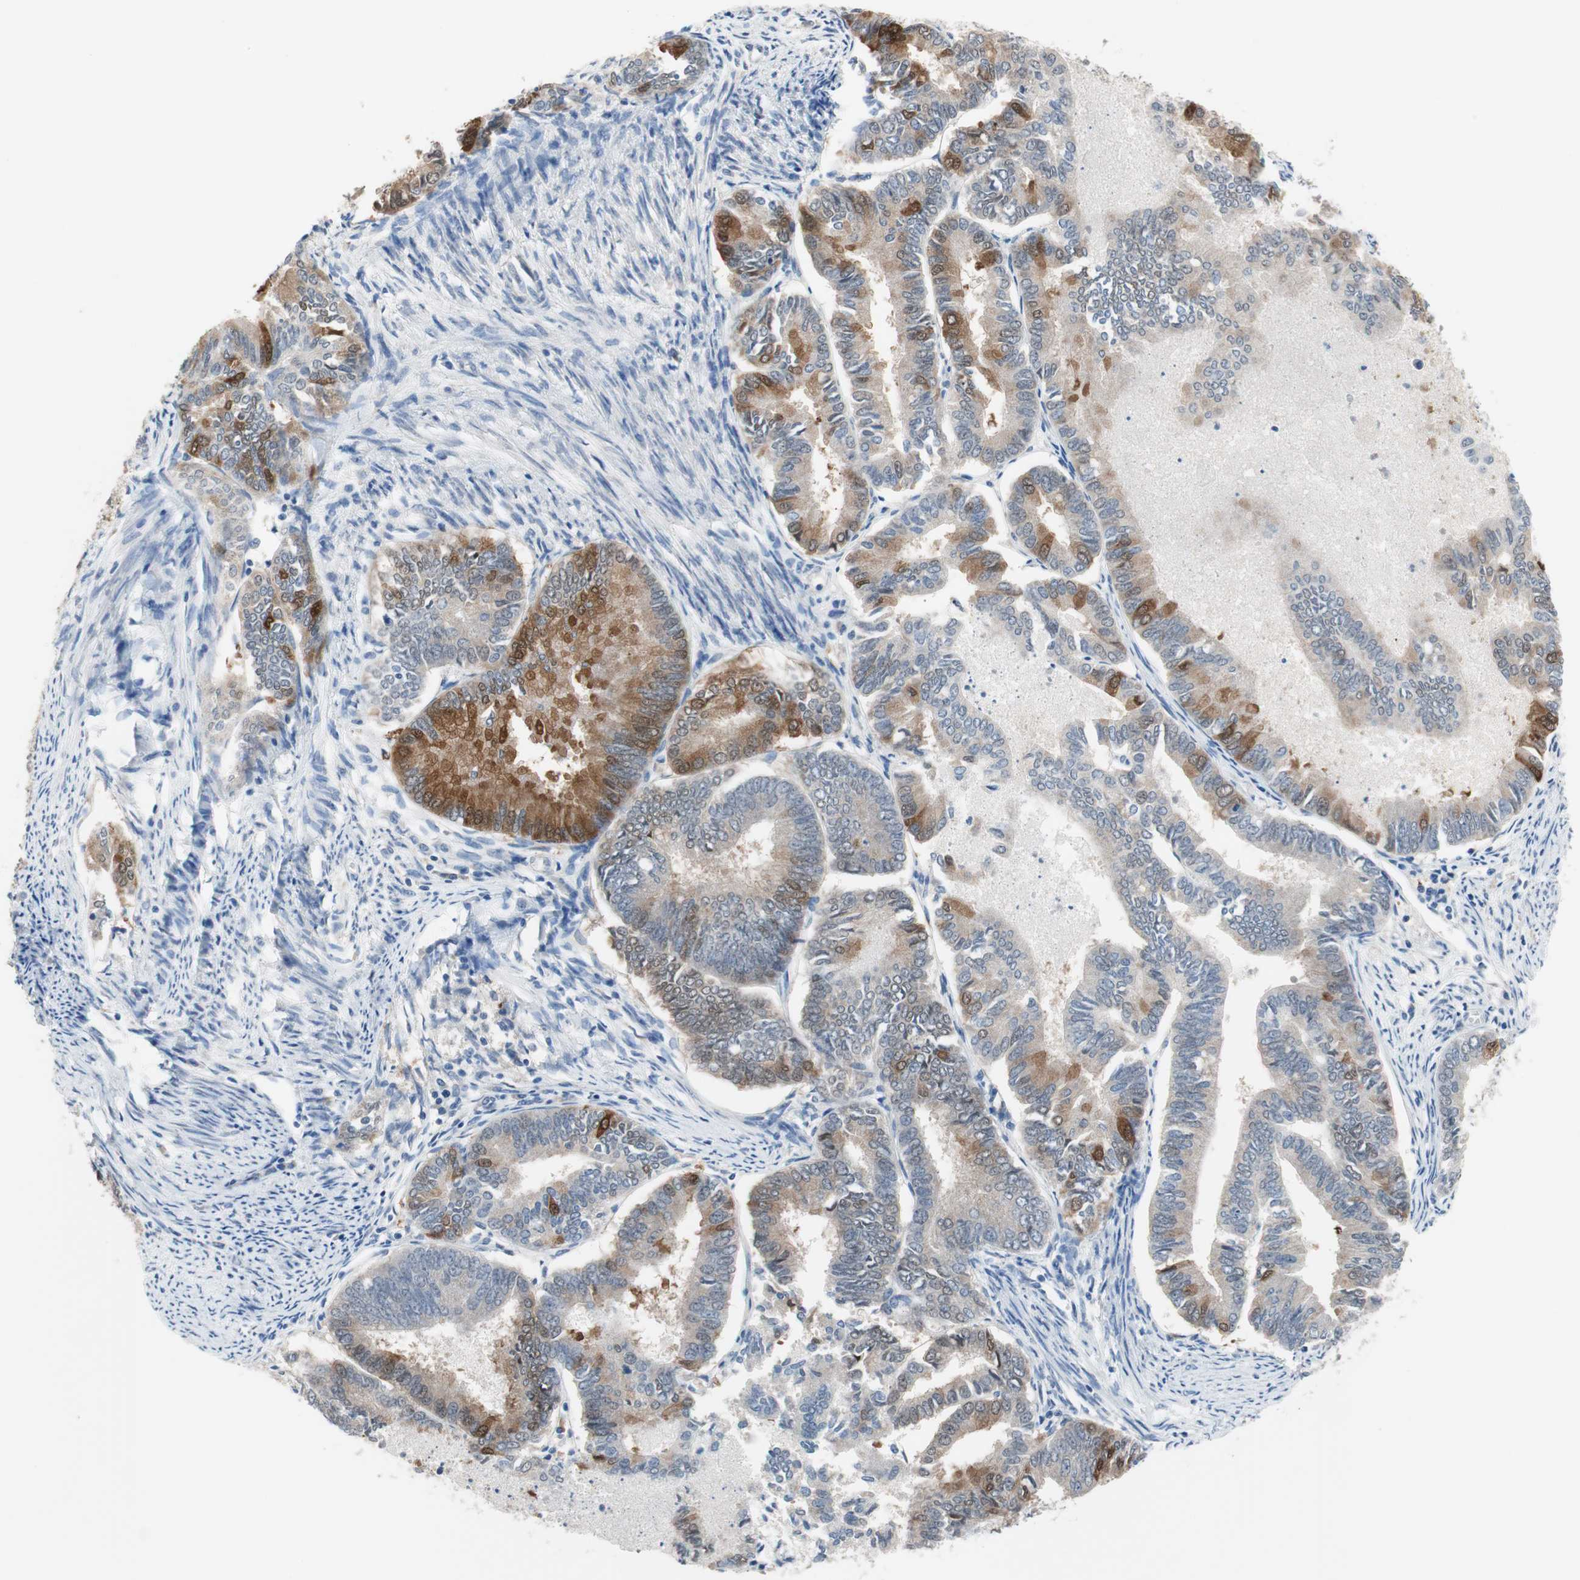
{"staining": {"intensity": "moderate", "quantity": "25%-75%", "location": "cytoplasmic/membranous"}, "tissue": "endometrial cancer", "cell_type": "Tumor cells", "image_type": "cancer", "snomed": [{"axis": "morphology", "description": "Adenocarcinoma, NOS"}, {"axis": "topography", "description": "Endometrium"}], "caption": "DAB (3,3'-diaminobenzidine) immunohistochemical staining of human endometrial adenocarcinoma shows moderate cytoplasmic/membranous protein expression in approximately 25%-75% of tumor cells.", "gene": "GRHL1", "patient": {"sex": "female", "age": 86}}